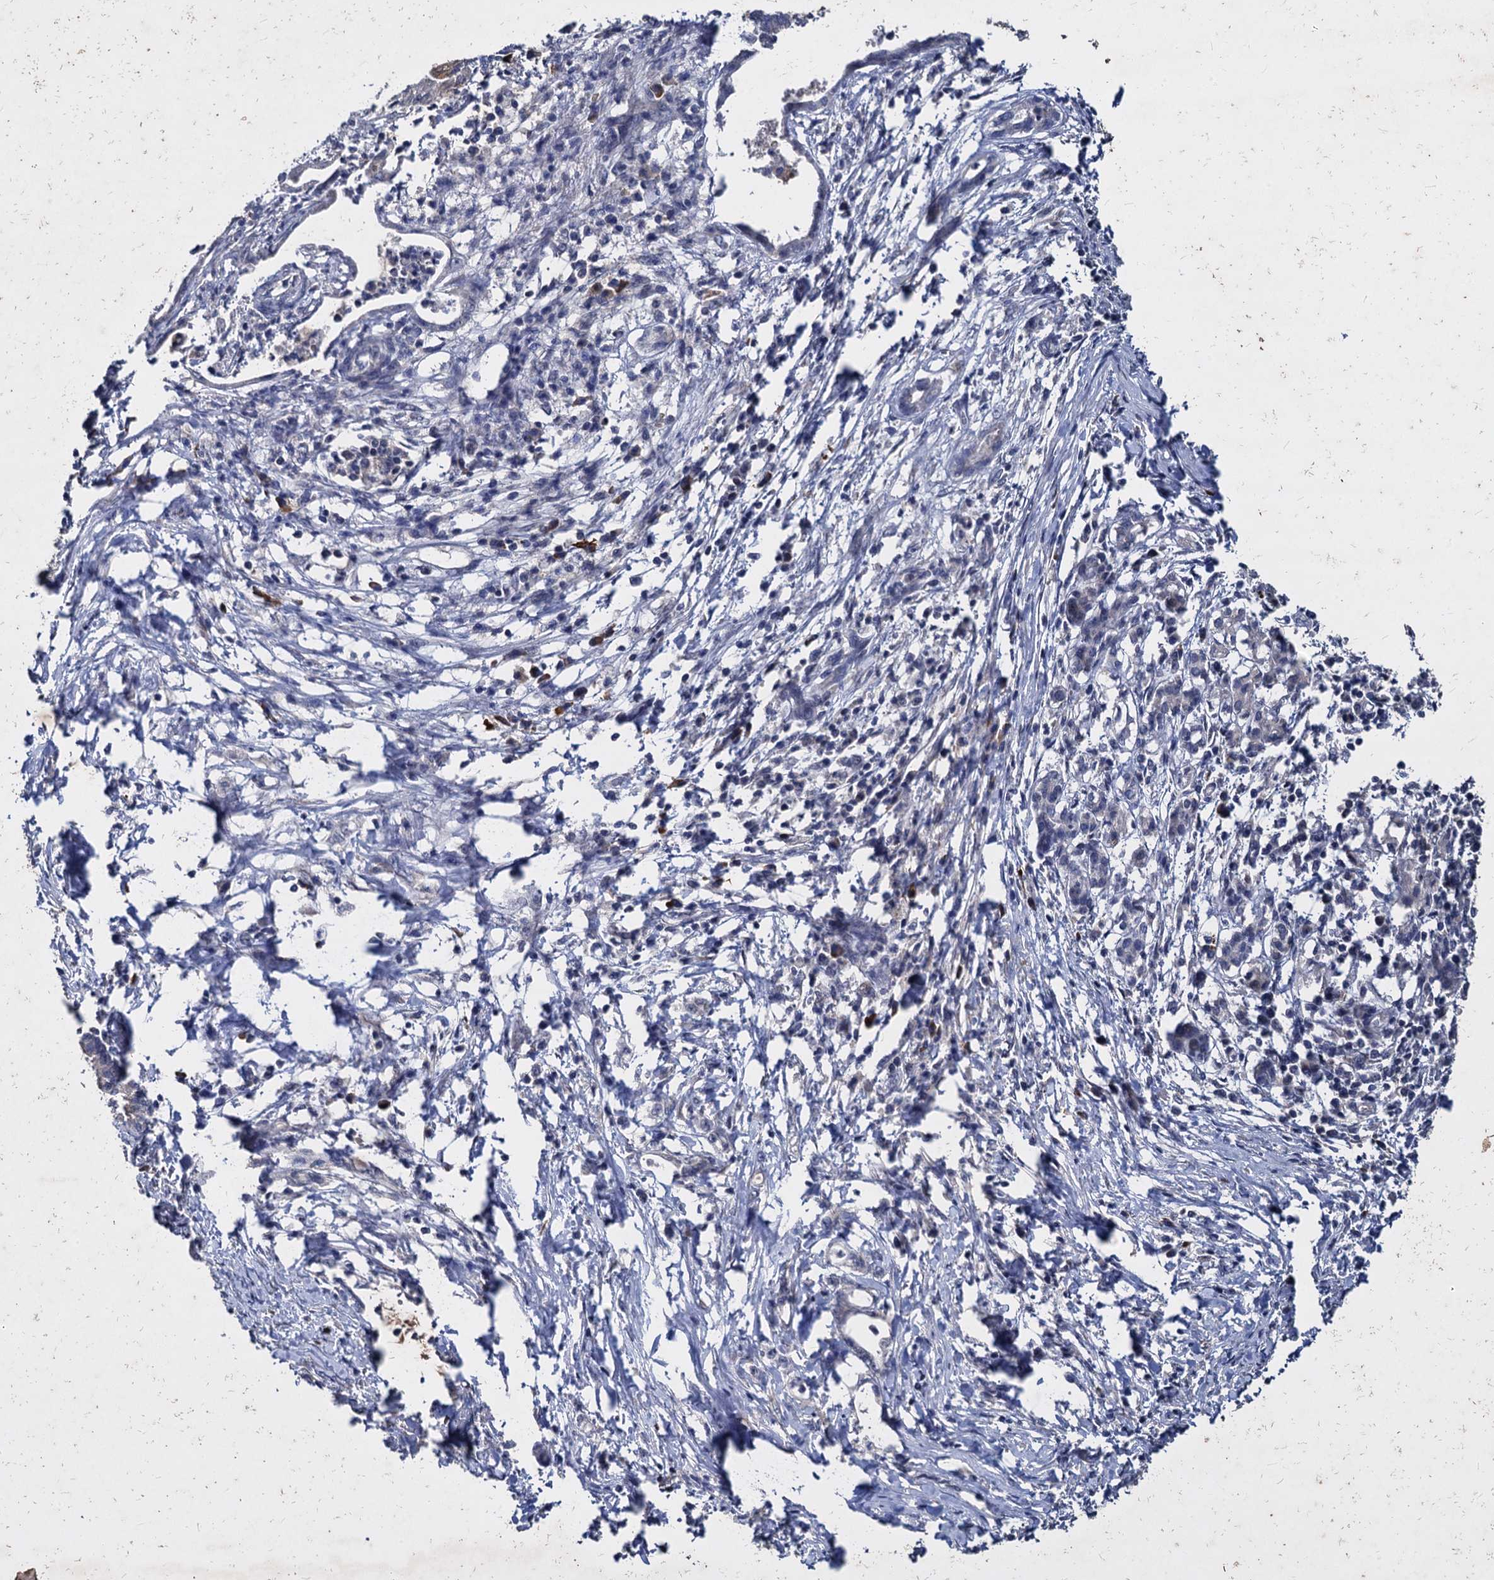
{"staining": {"intensity": "negative", "quantity": "none", "location": "none"}, "tissue": "pancreatic cancer", "cell_type": "Tumor cells", "image_type": "cancer", "snomed": [{"axis": "morphology", "description": "Adenocarcinoma, NOS"}, {"axis": "topography", "description": "Pancreas"}], "caption": "A photomicrograph of human pancreatic cancer is negative for staining in tumor cells. (Stains: DAB immunohistochemistry with hematoxylin counter stain, Microscopy: brightfield microscopy at high magnification).", "gene": "CCDC184", "patient": {"sex": "female", "age": 55}}